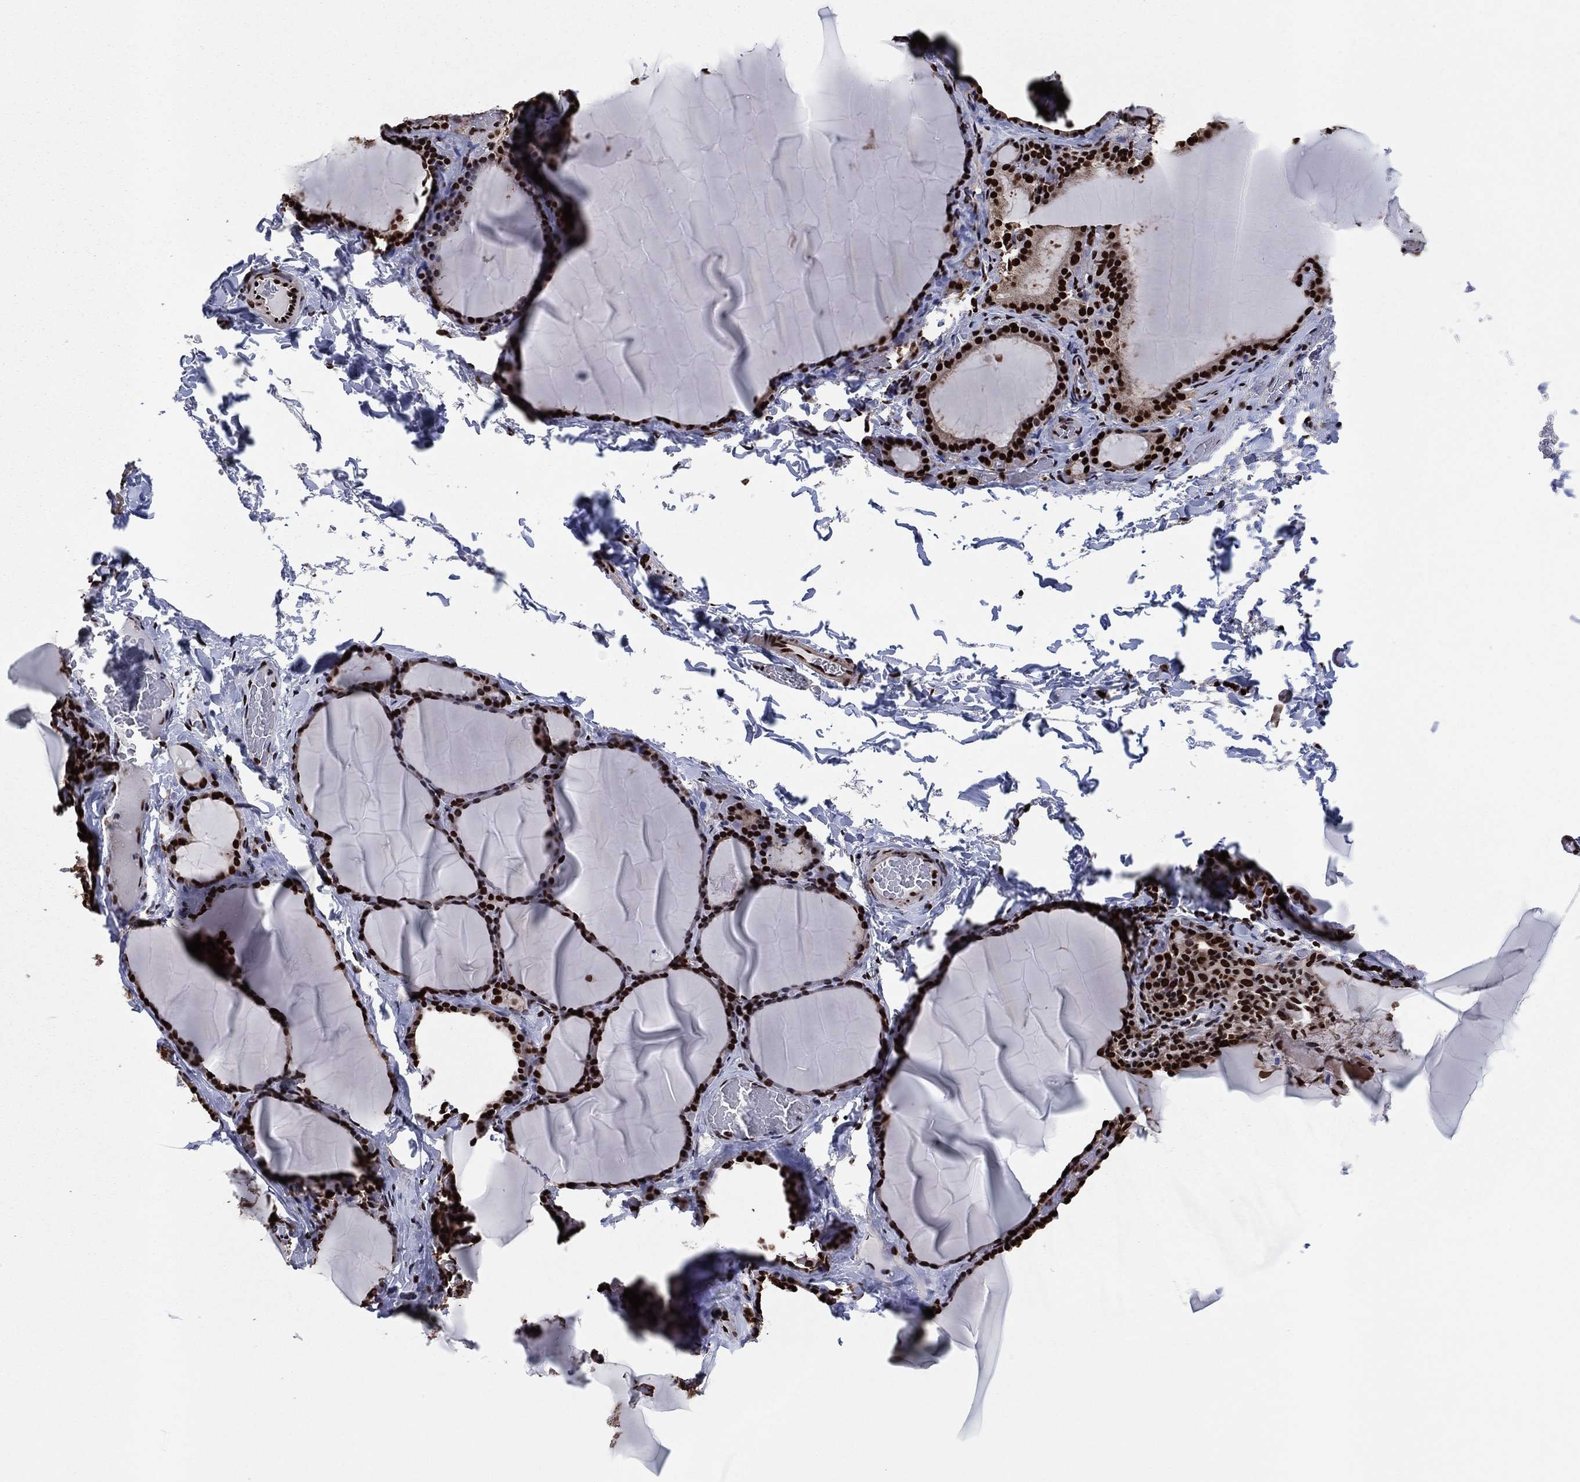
{"staining": {"intensity": "strong", "quantity": ">75%", "location": "nuclear"}, "tissue": "thyroid gland", "cell_type": "Glandular cells", "image_type": "normal", "snomed": [{"axis": "morphology", "description": "Normal tissue, NOS"}, {"axis": "morphology", "description": "Hyperplasia, NOS"}, {"axis": "topography", "description": "Thyroid gland"}], "caption": "Protein expression analysis of unremarkable thyroid gland displays strong nuclear positivity in about >75% of glandular cells.", "gene": "TP53BP1", "patient": {"sex": "female", "age": 27}}